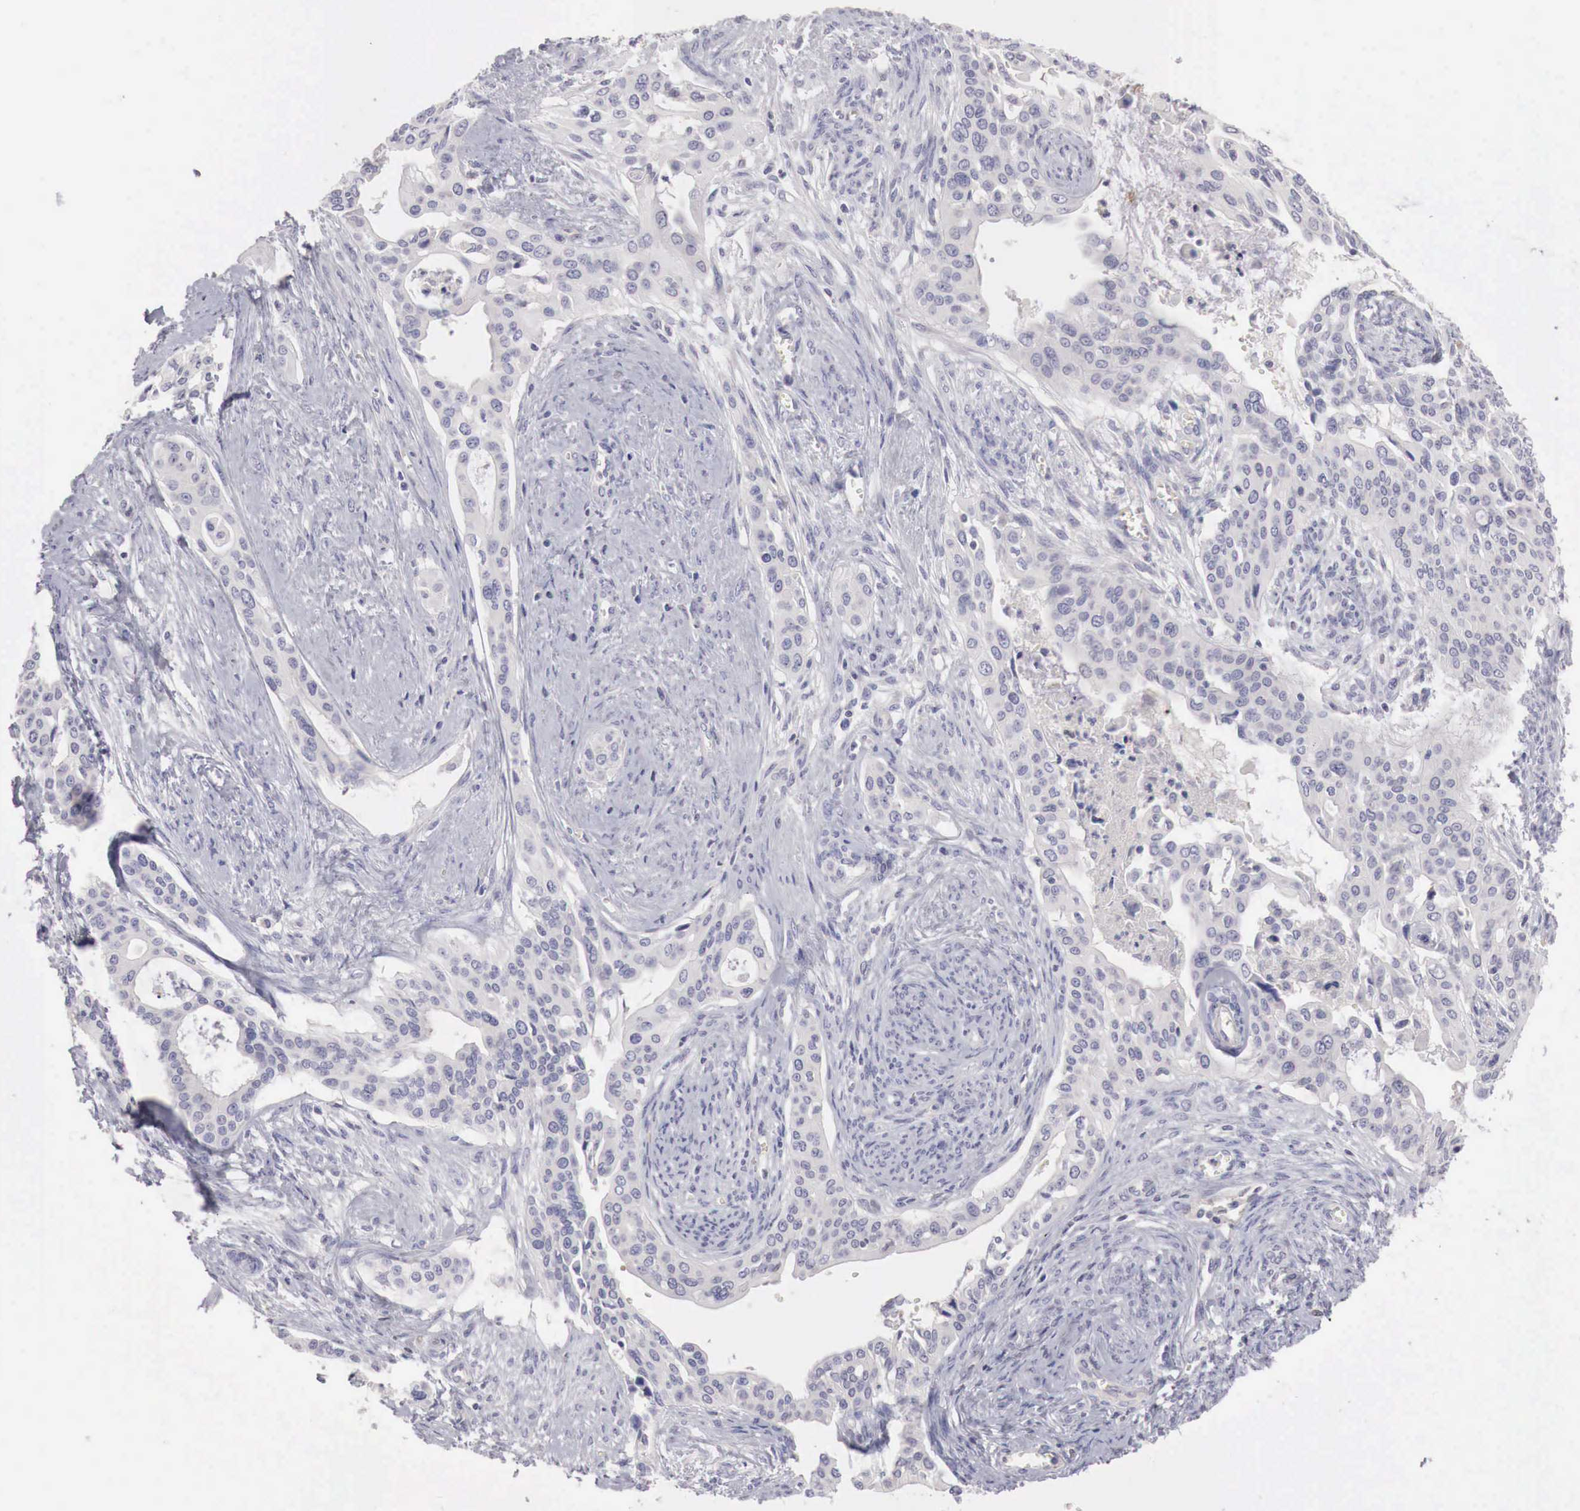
{"staining": {"intensity": "negative", "quantity": "none", "location": "none"}, "tissue": "cervical cancer", "cell_type": "Tumor cells", "image_type": "cancer", "snomed": [{"axis": "morphology", "description": "Squamous cell carcinoma, NOS"}, {"axis": "topography", "description": "Cervix"}], "caption": "There is no significant positivity in tumor cells of cervical cancer (squamous cell carcinoma).", "gene": "GATA1", "patient": {"sex": "female", "age": 34}}